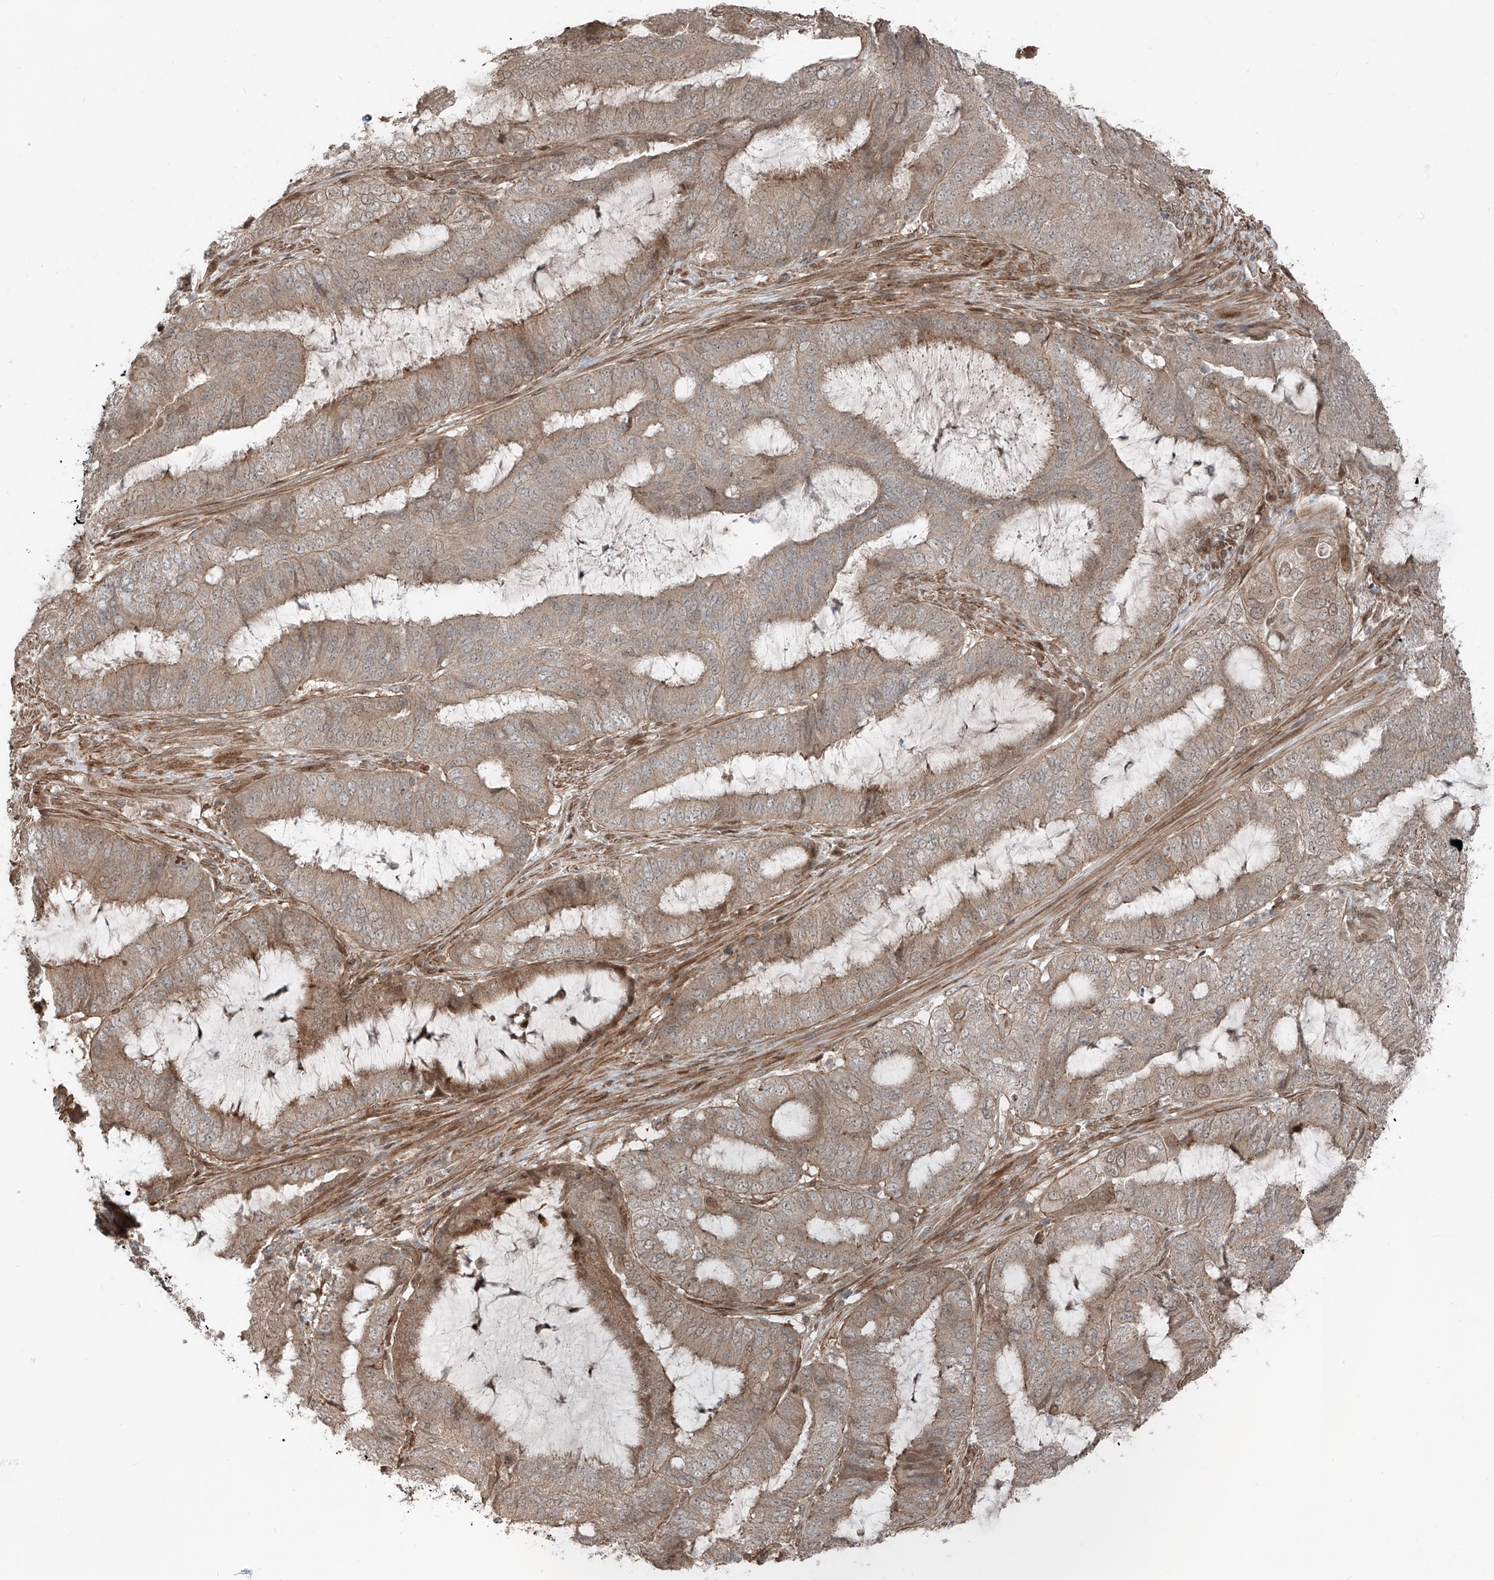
{"staining": {"intensity": "weak", "quantity": ">75%", "location": "cytoplasmic/membranous"}, "tissue": "endometrial cancer", "cell_type": "Tumor cells", "image_type": "cancer", "snomed": [{"axis": "morphology", "description": "Adenocarcinoma, NOS"}, {"axis": "topography", "description": "Endometrium"}], "caption": "A low amount of weak cytoplasmic/membranous expression is identified in approximately >75% of tumor cells in endometrial adenocarcinoma tissue.", "gene": "CEP162", "patient": {"sex": "female", "age": 51}}